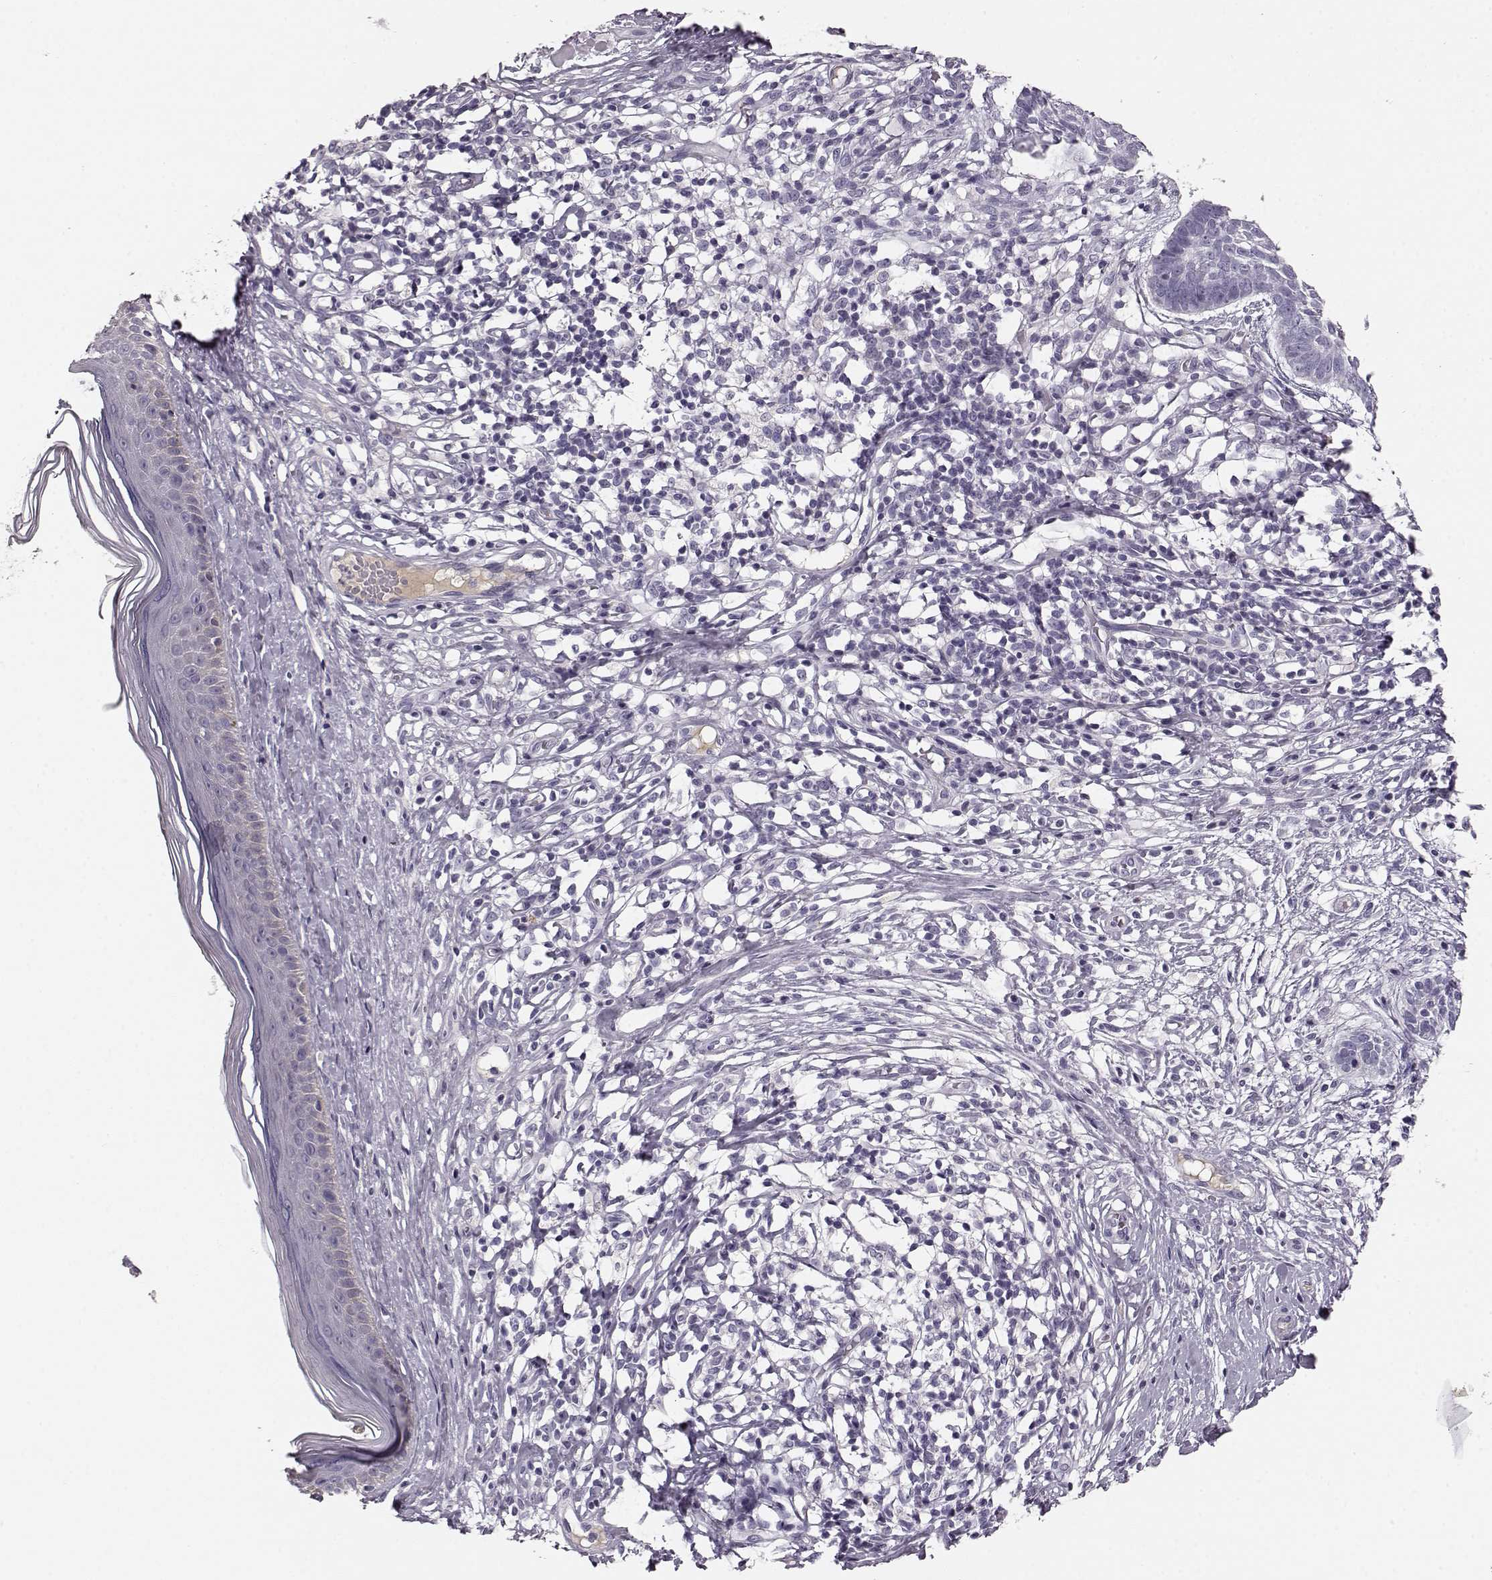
{"staining": {"intensity": "negative", "quantity": "none", "location": "none"}, "tissue": "skin cancer", "cell_type": "Tumor cells", "image_type": "cancer", "snomed": [{"axis": "morphology", "description": "Basal cell carcinoma"}, {"axis": "topography", "description": "Skin"}], "caption": "Human skin cancer stained for a protein using immunohistochemistry shows no expression in tumor cells.", "gene": "KIAA0319", "patient": {"sex": "male", "age": 85}}